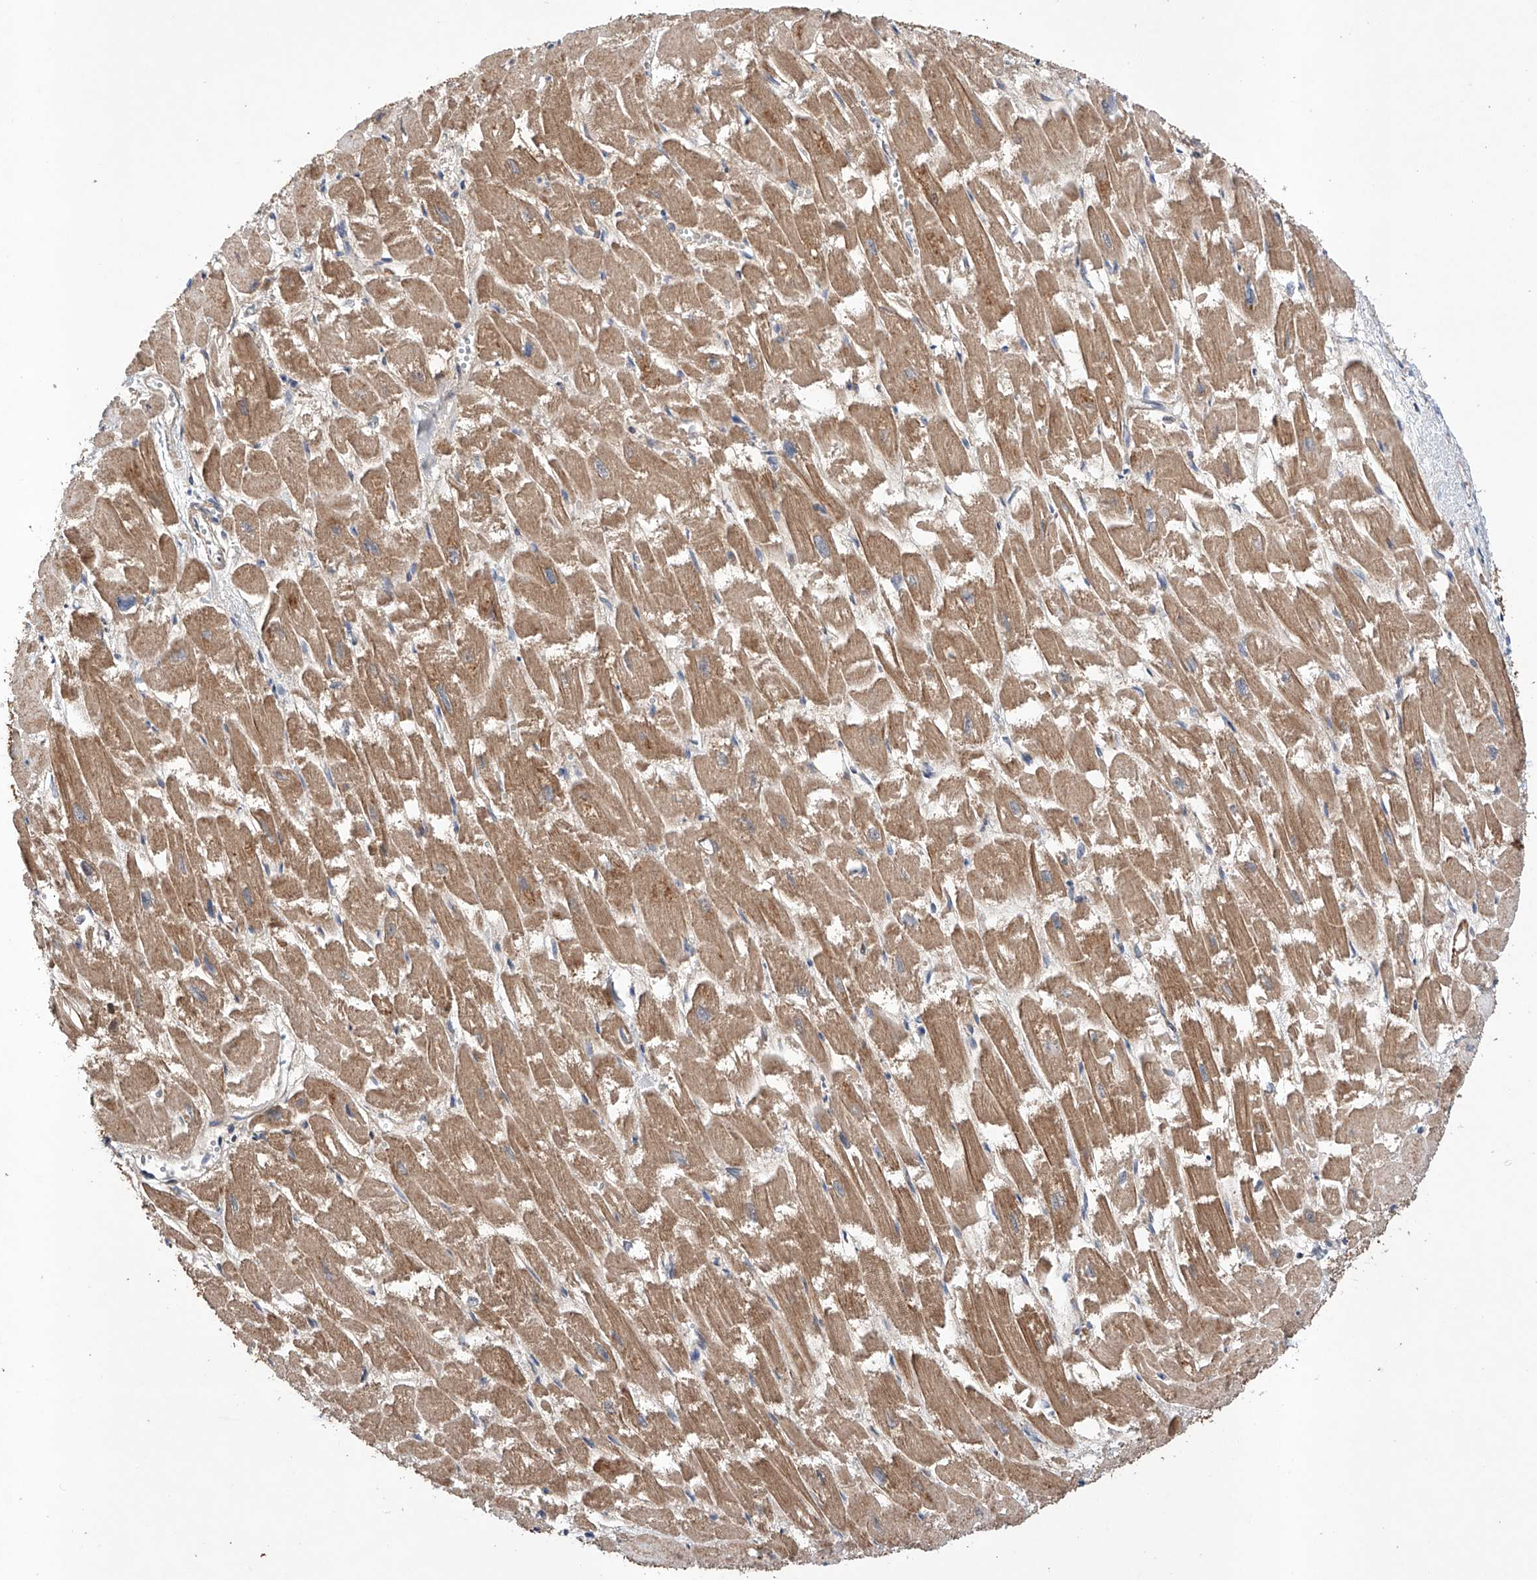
{"staining": {"intensity": "moderate", "quantity": ">75%", "location": "cytoplasmic/membranous"}, "tissue": "heart muscle", "cell_type": "Cardiomyocytes", "image_type": "normal", "snomed": [{"axis": "morphology", "description": "Normal tissue, NOS"}, {"axis": "topography", "description": "Heart"}], "caption": "A brown stain highlights moderate cytoplasmic/membranous positivity of a protein in cardiomyocytes of normal human heart muscle.", "gene": "TIMM23", "patient": {"sex": "male", "age": 54}}